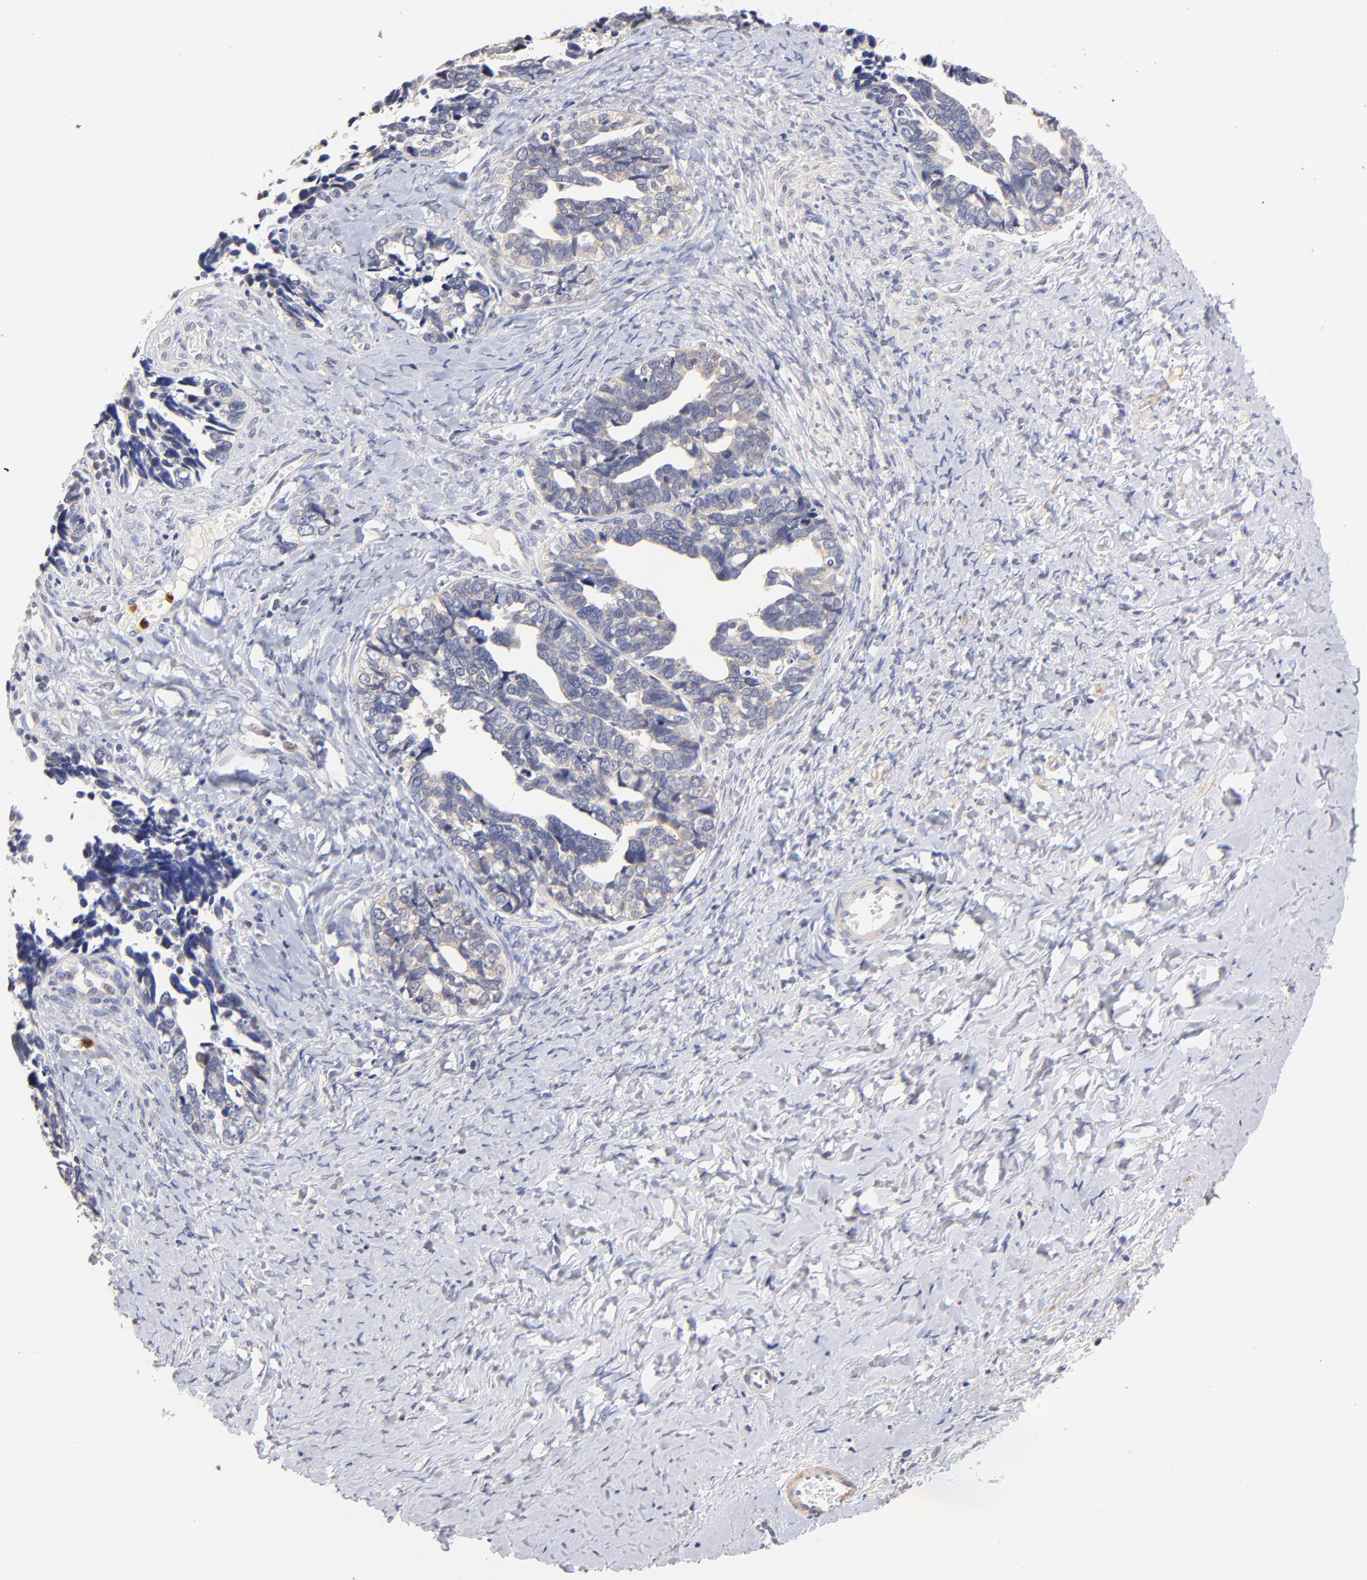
{"staining": {"intensity": "weak", "quantity": "<25%", "location": "cytoplasmic/membranous"}, "tissue": "ovarian cancer", "cell_type": "Tumor cells", "image_type": "cancer", "snomed": [{"axis": "morphology", "description": "Cystadenocarcinoma, serous, NOS"}, {"axis": "topography", "description": "Ovary"}], "caption": "A histopathology image of human ovarian cancer (serous cystadenocarcinoma) is negative for staining in tumor cells.", "gene": "BBOF1", "patient": {"sex": "female", "age": 77}}